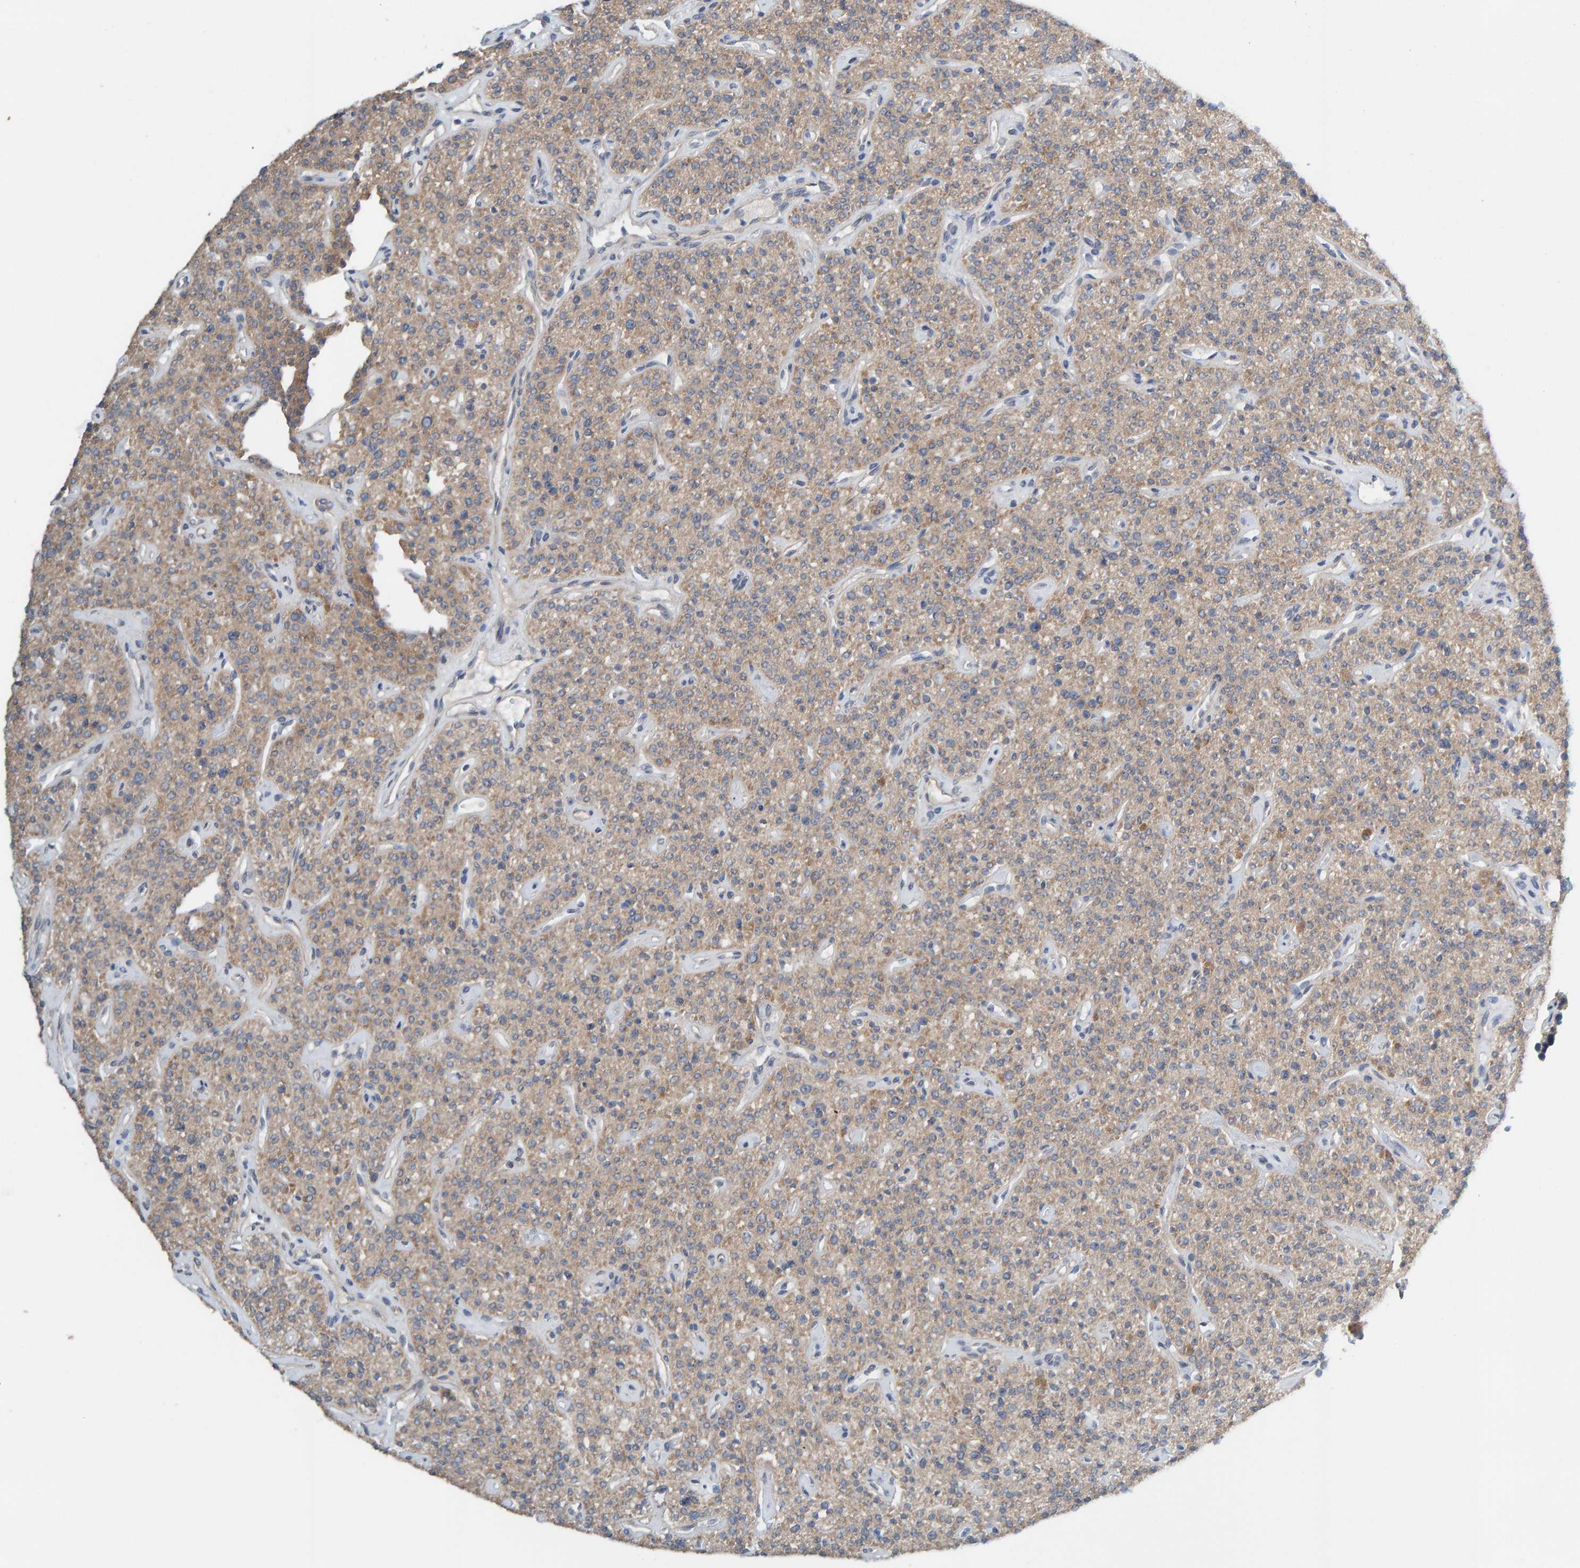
{"staining": {"intensity": "moderate", "quantity": ">75%", "location": "cytoplasmic/membranous"}, "tissue": "parathyroid gland", "cell_type": "Glandular cells", "image_type": "normal", "snomed": [{"axis": "morphology", "description": "Normal tissue, NOS"}, {"axis": "topography", "description": "Parathyroid gland"}], "caption": "IHC of unremarkable parathyroid gland displays medium levels of moderate cytoplasmic/membranous positivity in about >75% of glandular cells.", "gene": "CCM2", "patient": {"sex": "male", "age": 46}}